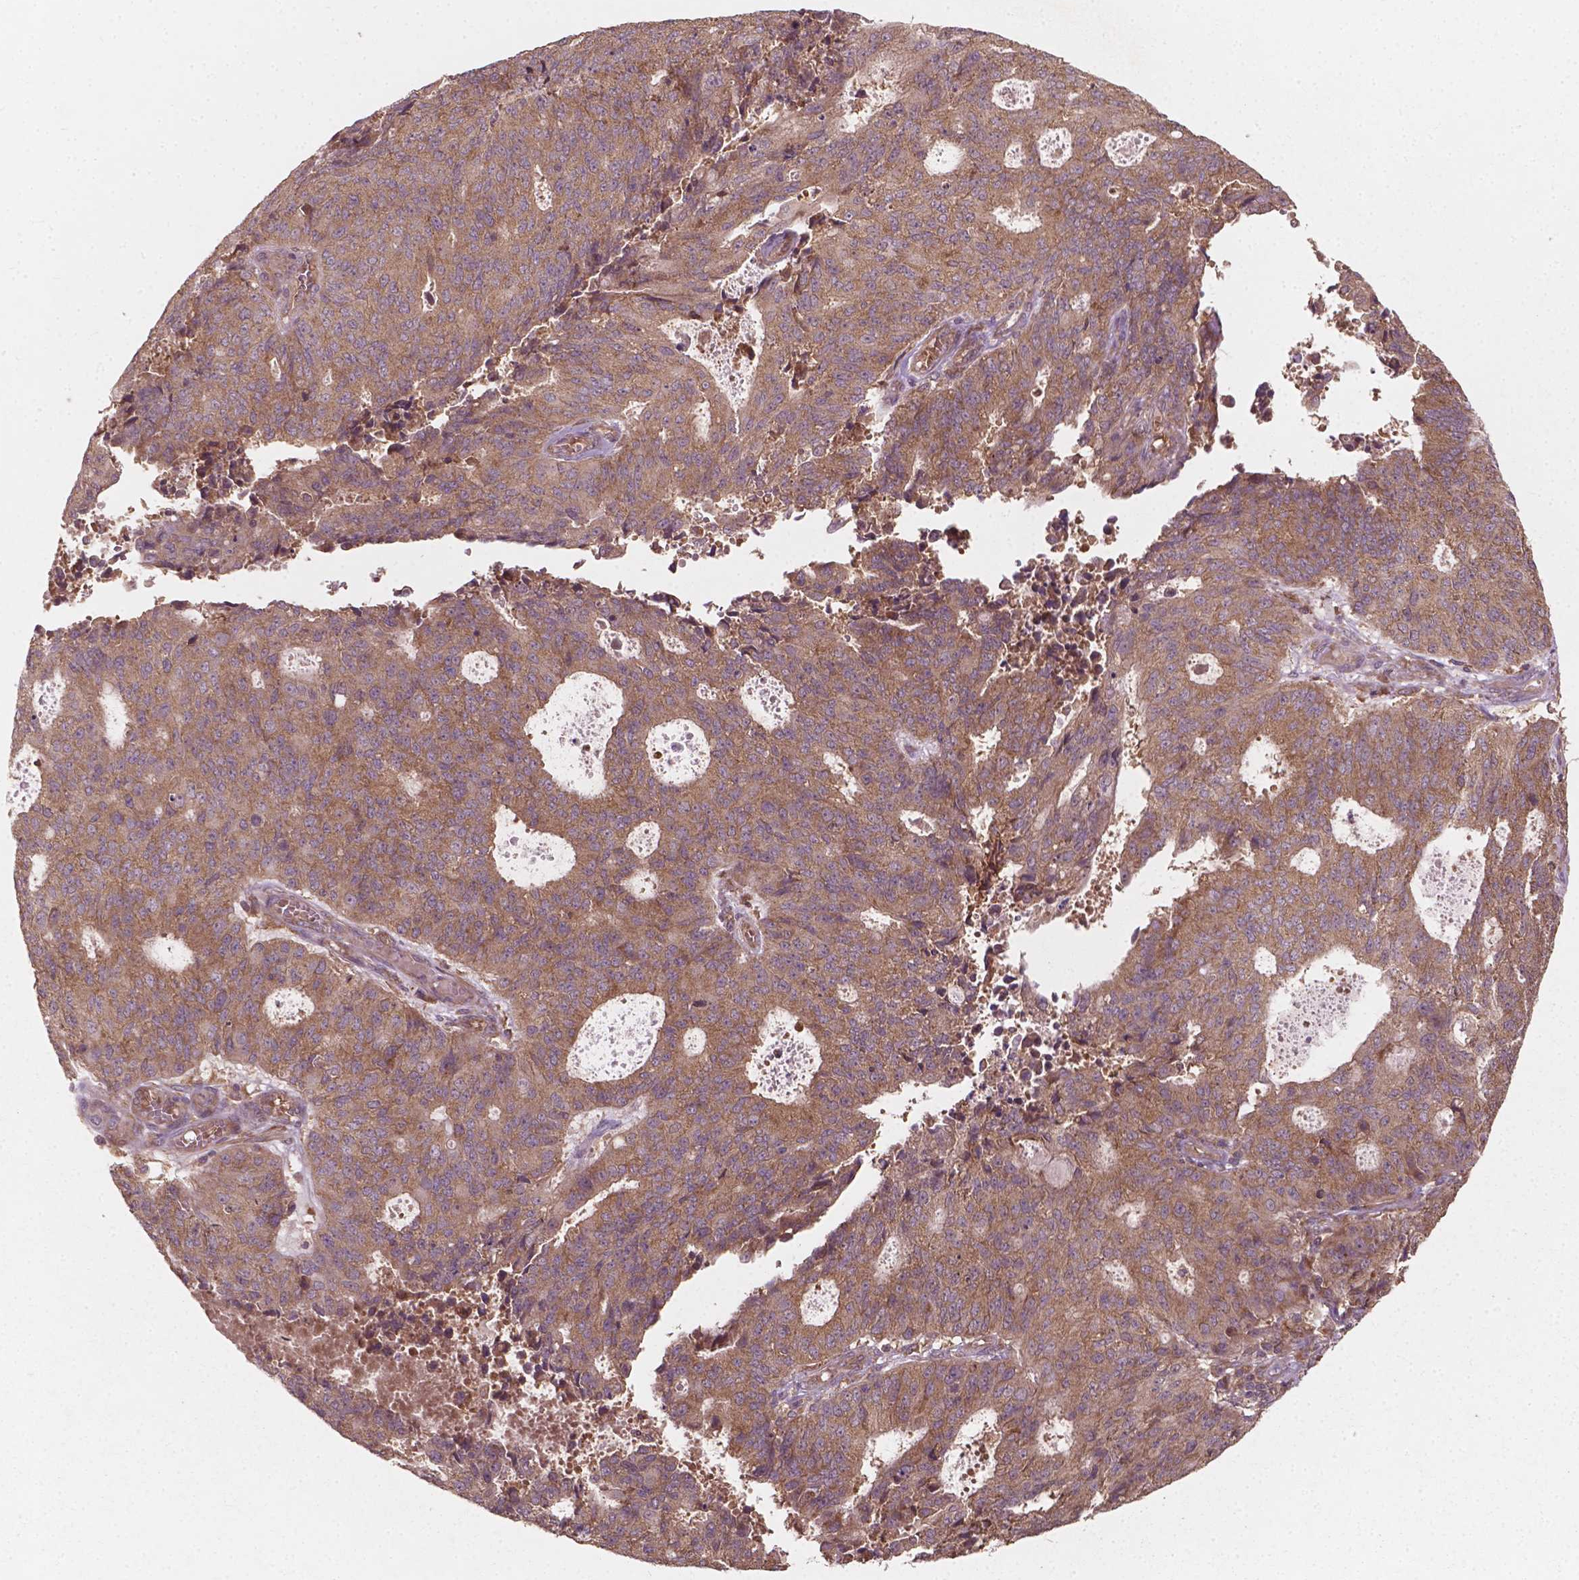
{"staining": {"intensity": "weak", "quantity": ">75%", "location": "cytoplasmic/membranous"}, "tissue": "endometrial cancer", "cell_type": "Tumor cells", "image_type": "cancer", "snomed": [{"axis": "morphology", "description": "Adenocarcinoma, NOS"}, {"axis": "topography", "description": "Endometrium"}], "caption": "Tumor cells exhibit low levels of weak cytoplasmic/membranous staining in about >75% of cells in adenocarcinoma (endometrial).", "gene": "CYFIP2", "patient": {"sex": "female", "age": 82}}